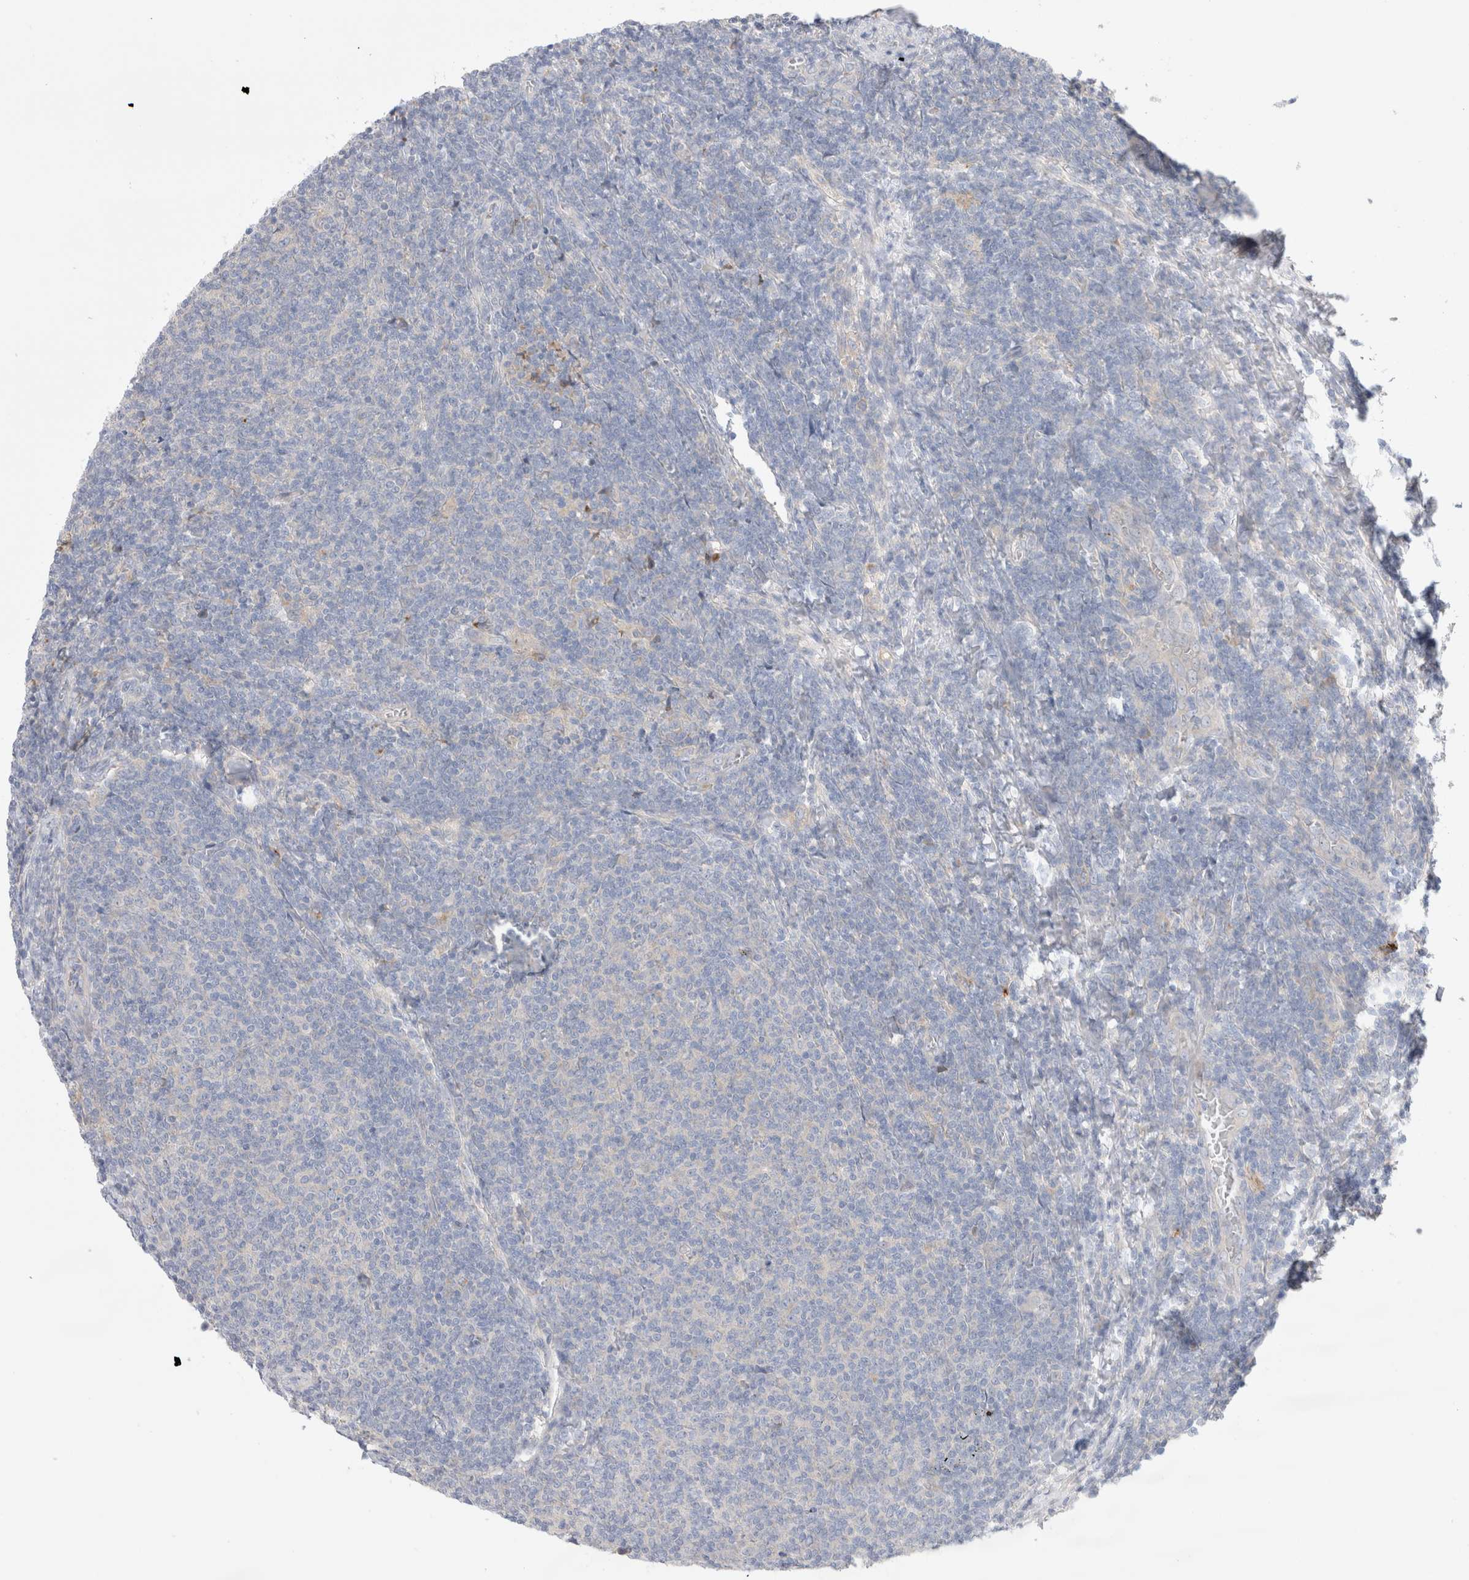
{"staining": {"intensity": "negative", "quantity": "none", "location": "none"}, "tissue": "lymphoma", "cell_type": "Tumor cells", "image_type": "cancer", "snomed": [{"axis": "morphology", "description": "Malignant lymphoma, non-Hodgkin's type, Low grade"}, {"axis": "topography", "description": "Lymph node"}], "caption": "DAB immunohistochemical staining of human low-grade malignant lymphoma, non-Hodgkin's type exhibits no significant staining in tumor cells.", "gene": "RBM12B", "patient": {"sex": "male", "age": 66}}